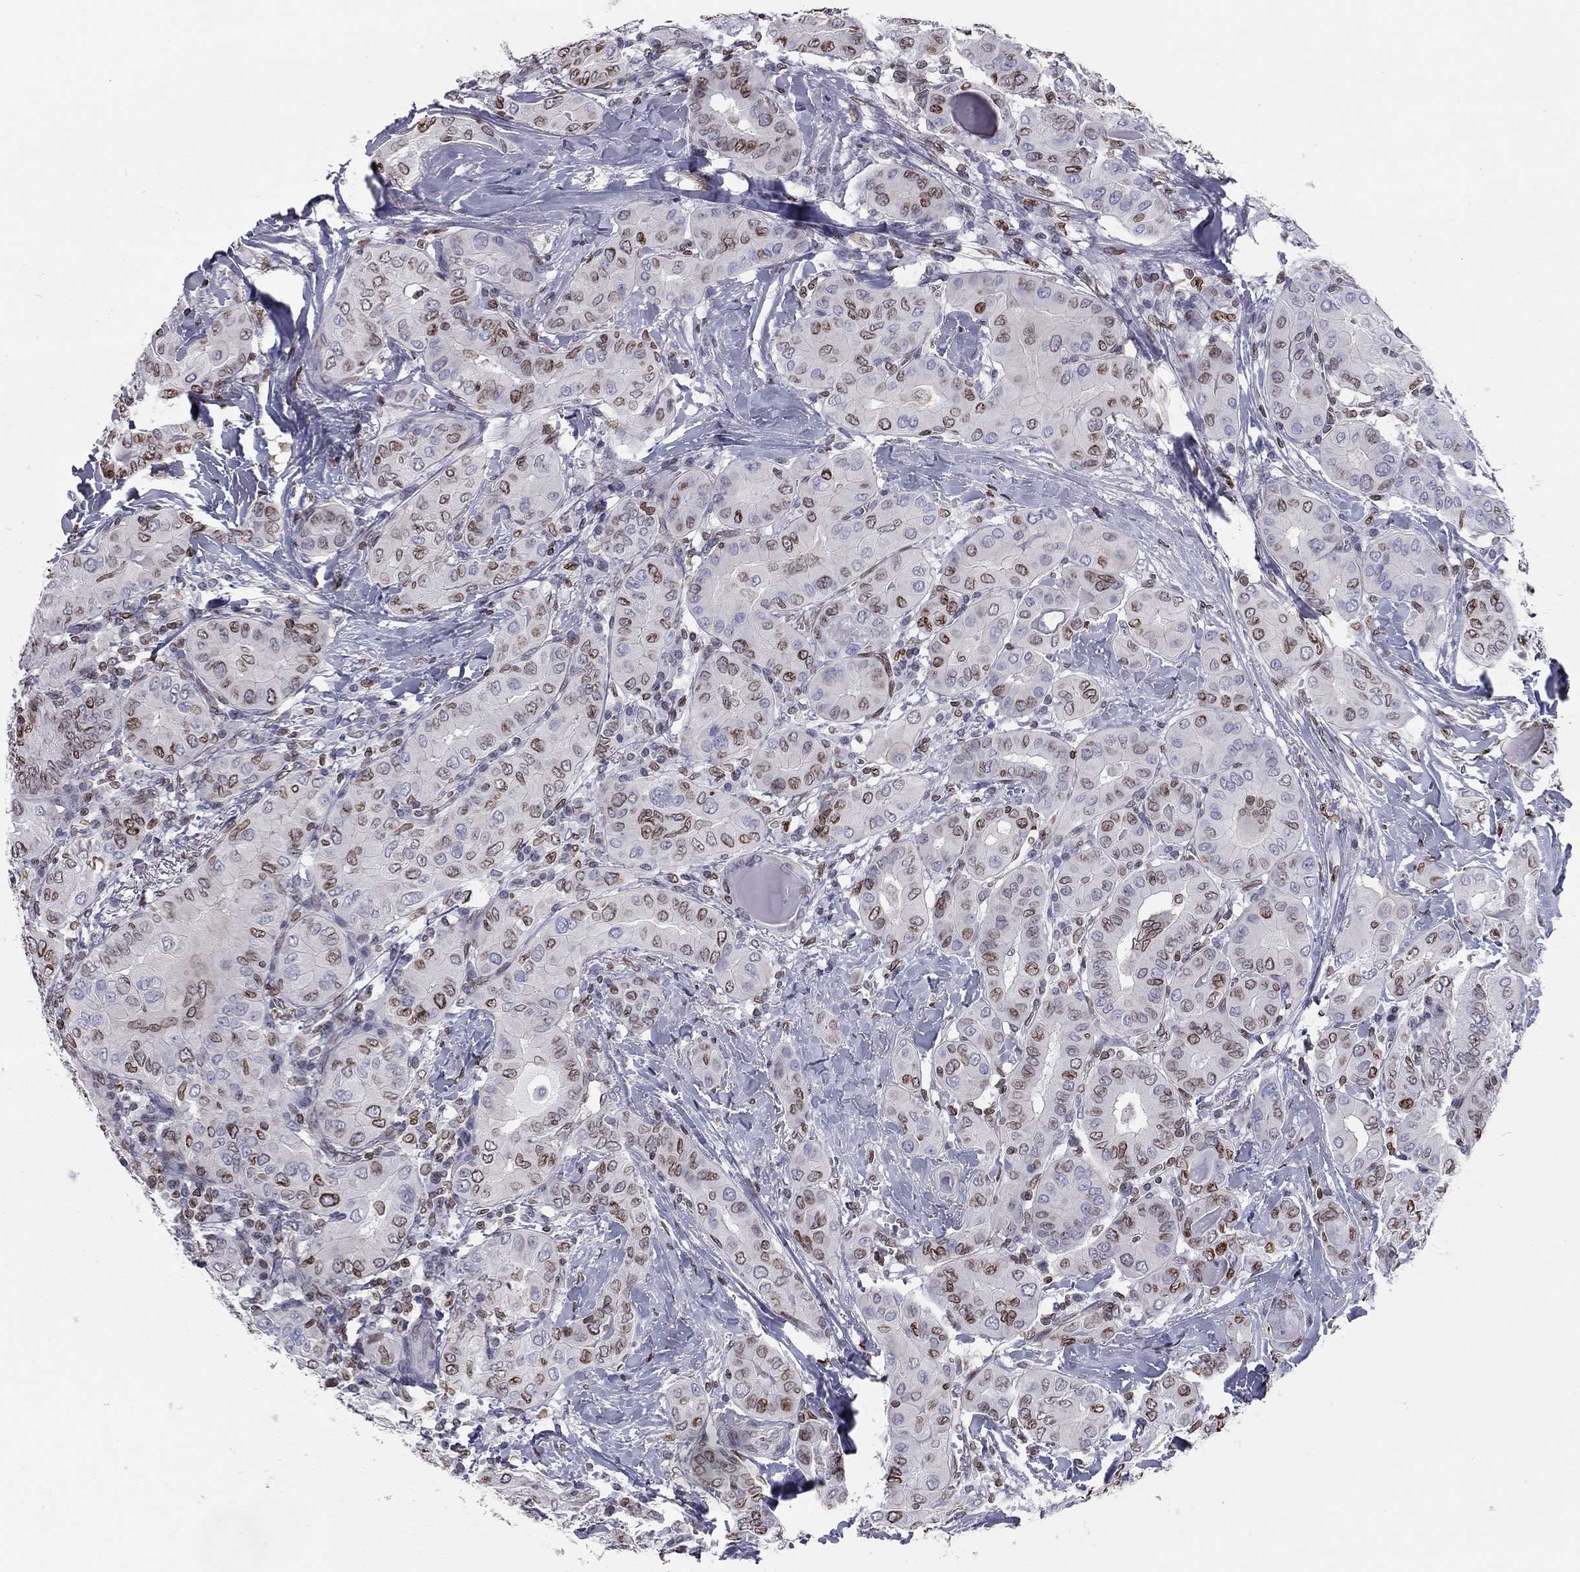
{"staining": {"intensity": "moderate", "quantity": "25%-75%", "location": "cytoplasmic/membranous,nuclear"}, "tissue": "thyroid cancer", "cell_type": "Tumor cells", "image_type": "cancer", "snomed": [{"axis": "morphology", "description": "Papillary adenocarcinoma, NOS"}, {"axis": "topography", "description": "Thyroid gland"}], "caption": "The immunohistochemical stain shows moderate cytoplasmic/membranous and nuclear staining in tumor cells of thyroid cancer (papillary adenocarcinoma) tissue.", "gene": "ESPL1", "patient": {"sex": "female", "age": 37}}